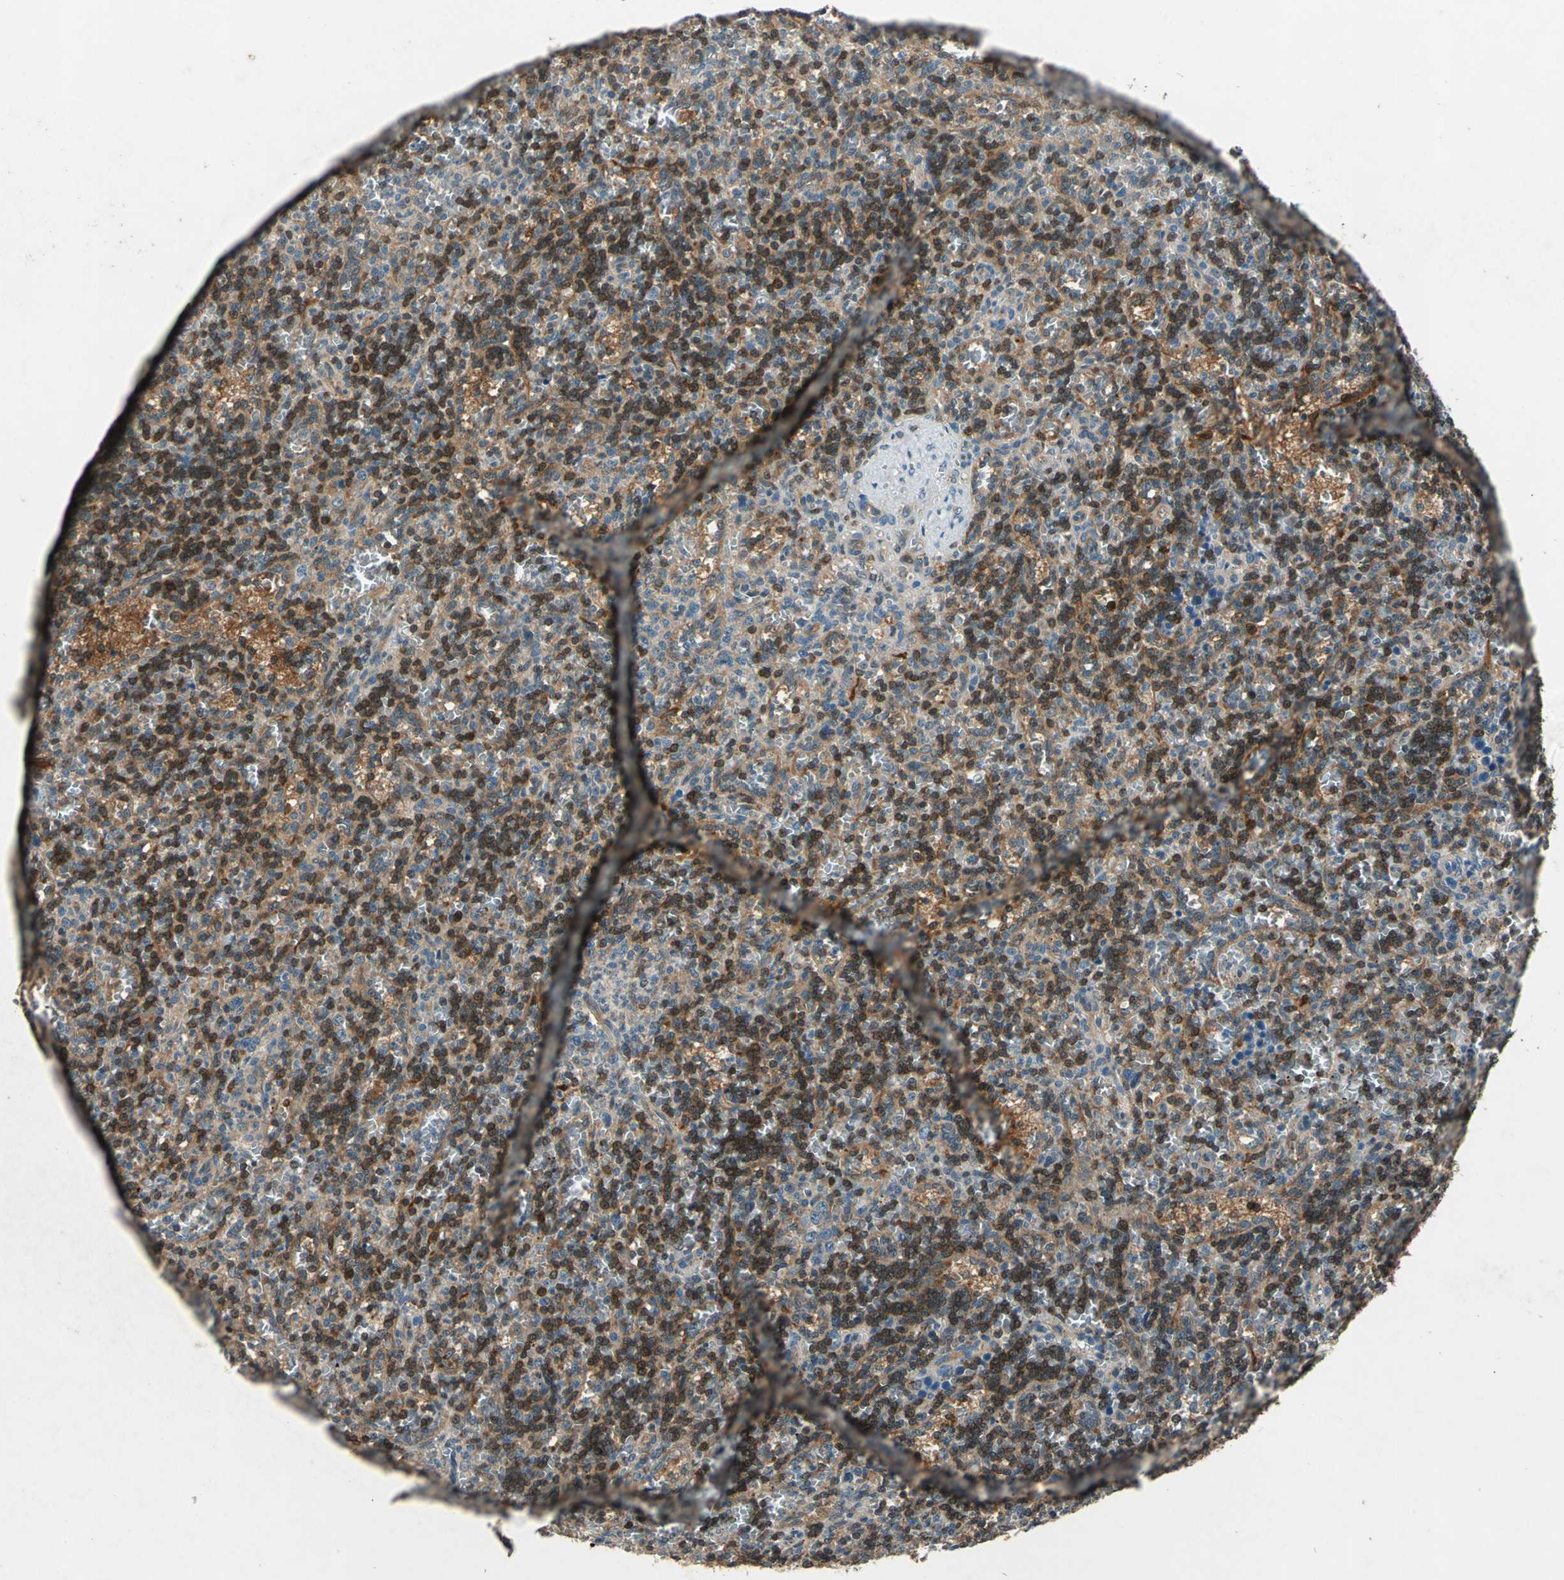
{"staining": {"intensity": "moderate", "quantity": "25%-75%", "location": "cytoplasmic/membranous,nuclear"}, "tissue": "lymphoma", "cell_type": "Tumor cells", "image_type": "cancer", "snomed": [{"axis": "morphology", "description": "Malignant lymphoma, non-Hodgkin's type, Low grade"}, {"axis": "topography", "description": "Spleen"}], "caption": "Human lymphoma stained with a brown dye shows moderate cytoplasmic/membranous and nuclear positive positivity in approximately 25%-75% of tumor cells.", "gene": "RRM2B", "patient": {"sex": "male", "age": 73}}